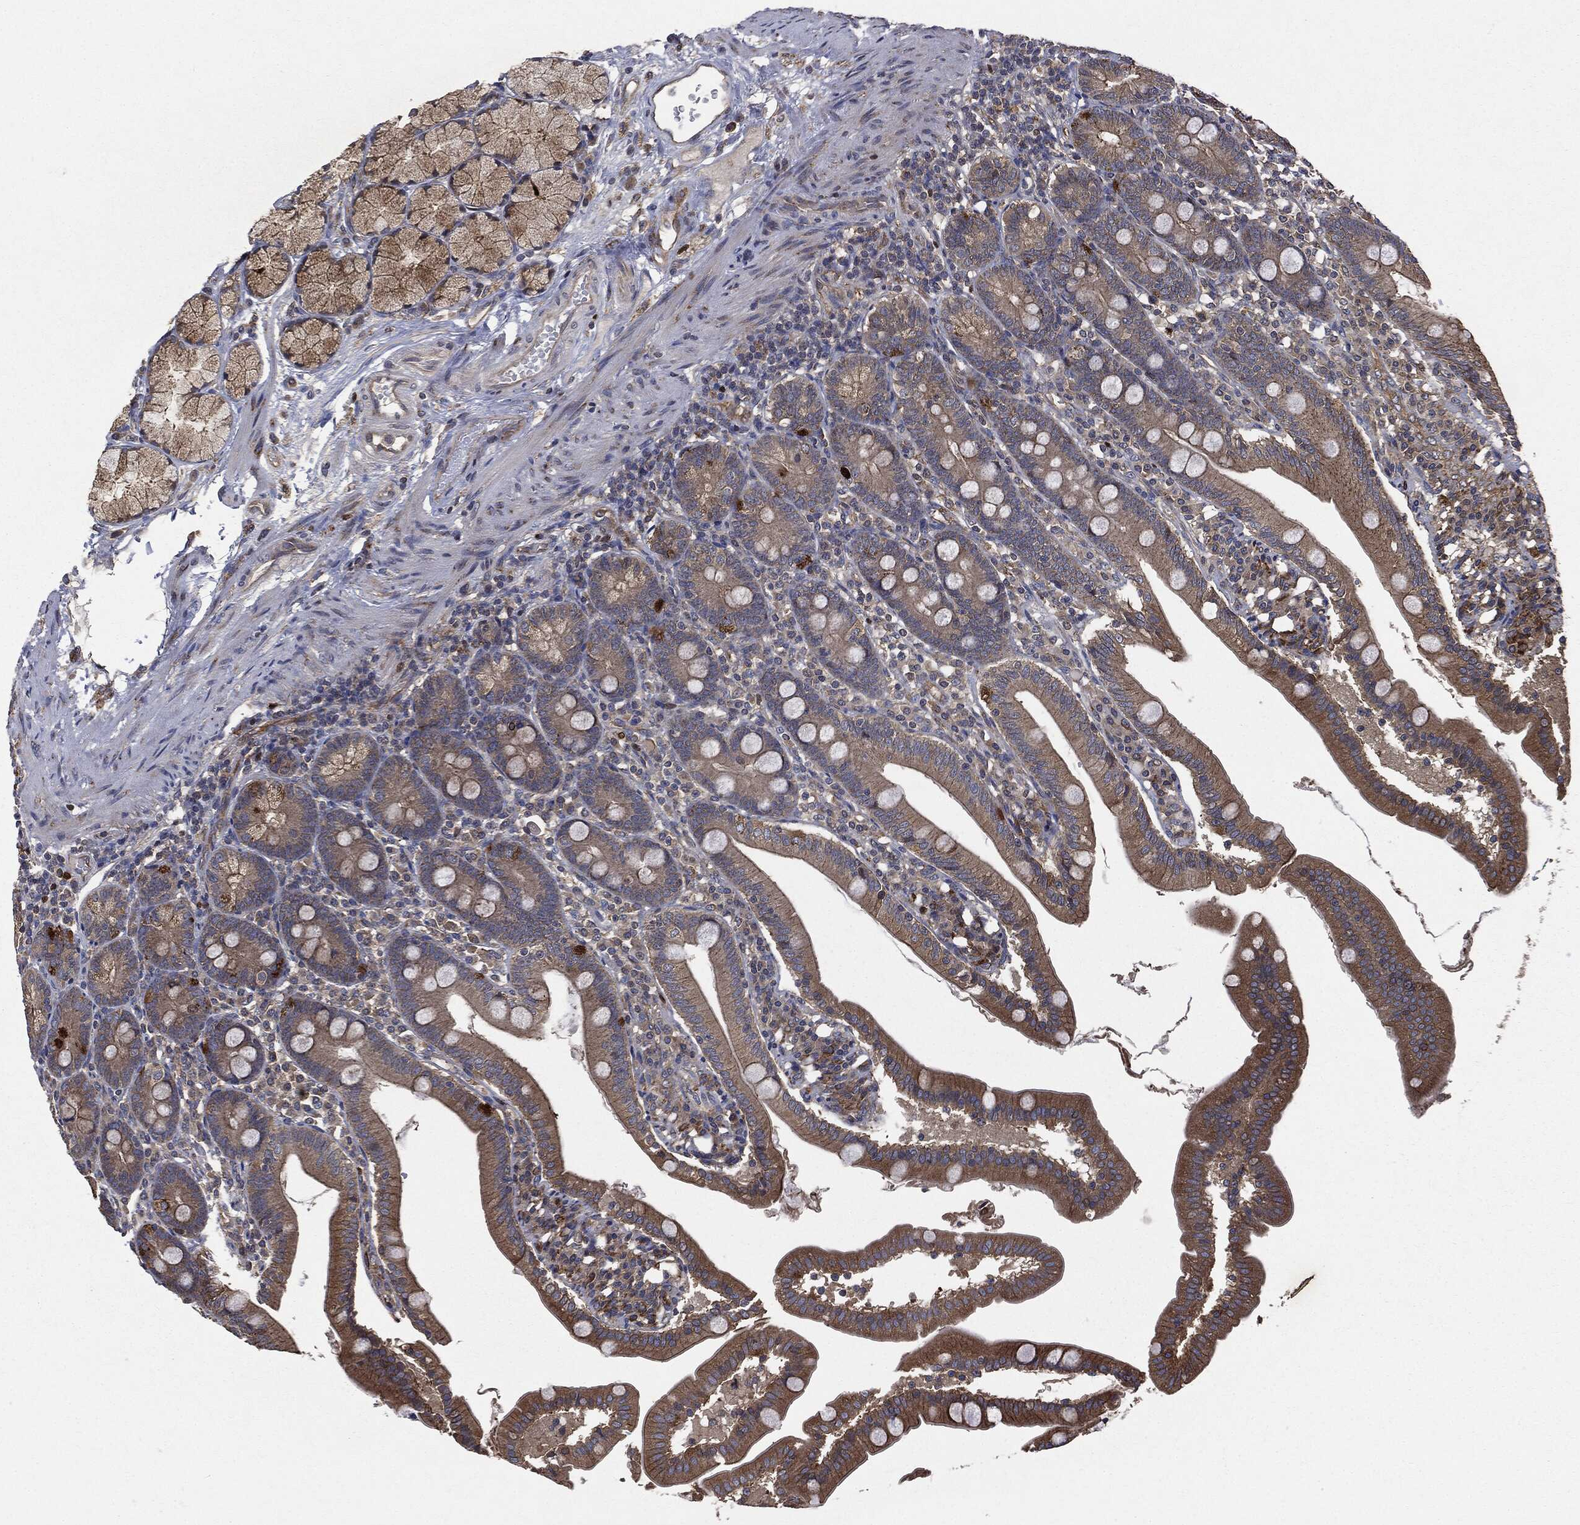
{"staining": {"intensity": "moderate", "quantity": ">75%", "location": "cytoplasmic/membranous"}, "tissue": "duodenum", "cell_type": "Glandular cells", "image_type": "normal", "snomed": [{"axis": "morphology", "description": "Normal tissue, NOS"}, {"axis": "topography", "description": "Duodenum"}], "caption": "Immunohistochemistry (IHC) micrograph of benign duodenum stained for a protein (brown), which demonstrates medium levels of moderate cytoplasmic/membranous positivity in about >75% of glandular cells.", "gene": "PLOD3", "patient": {"sex": "female", "age": 67}}